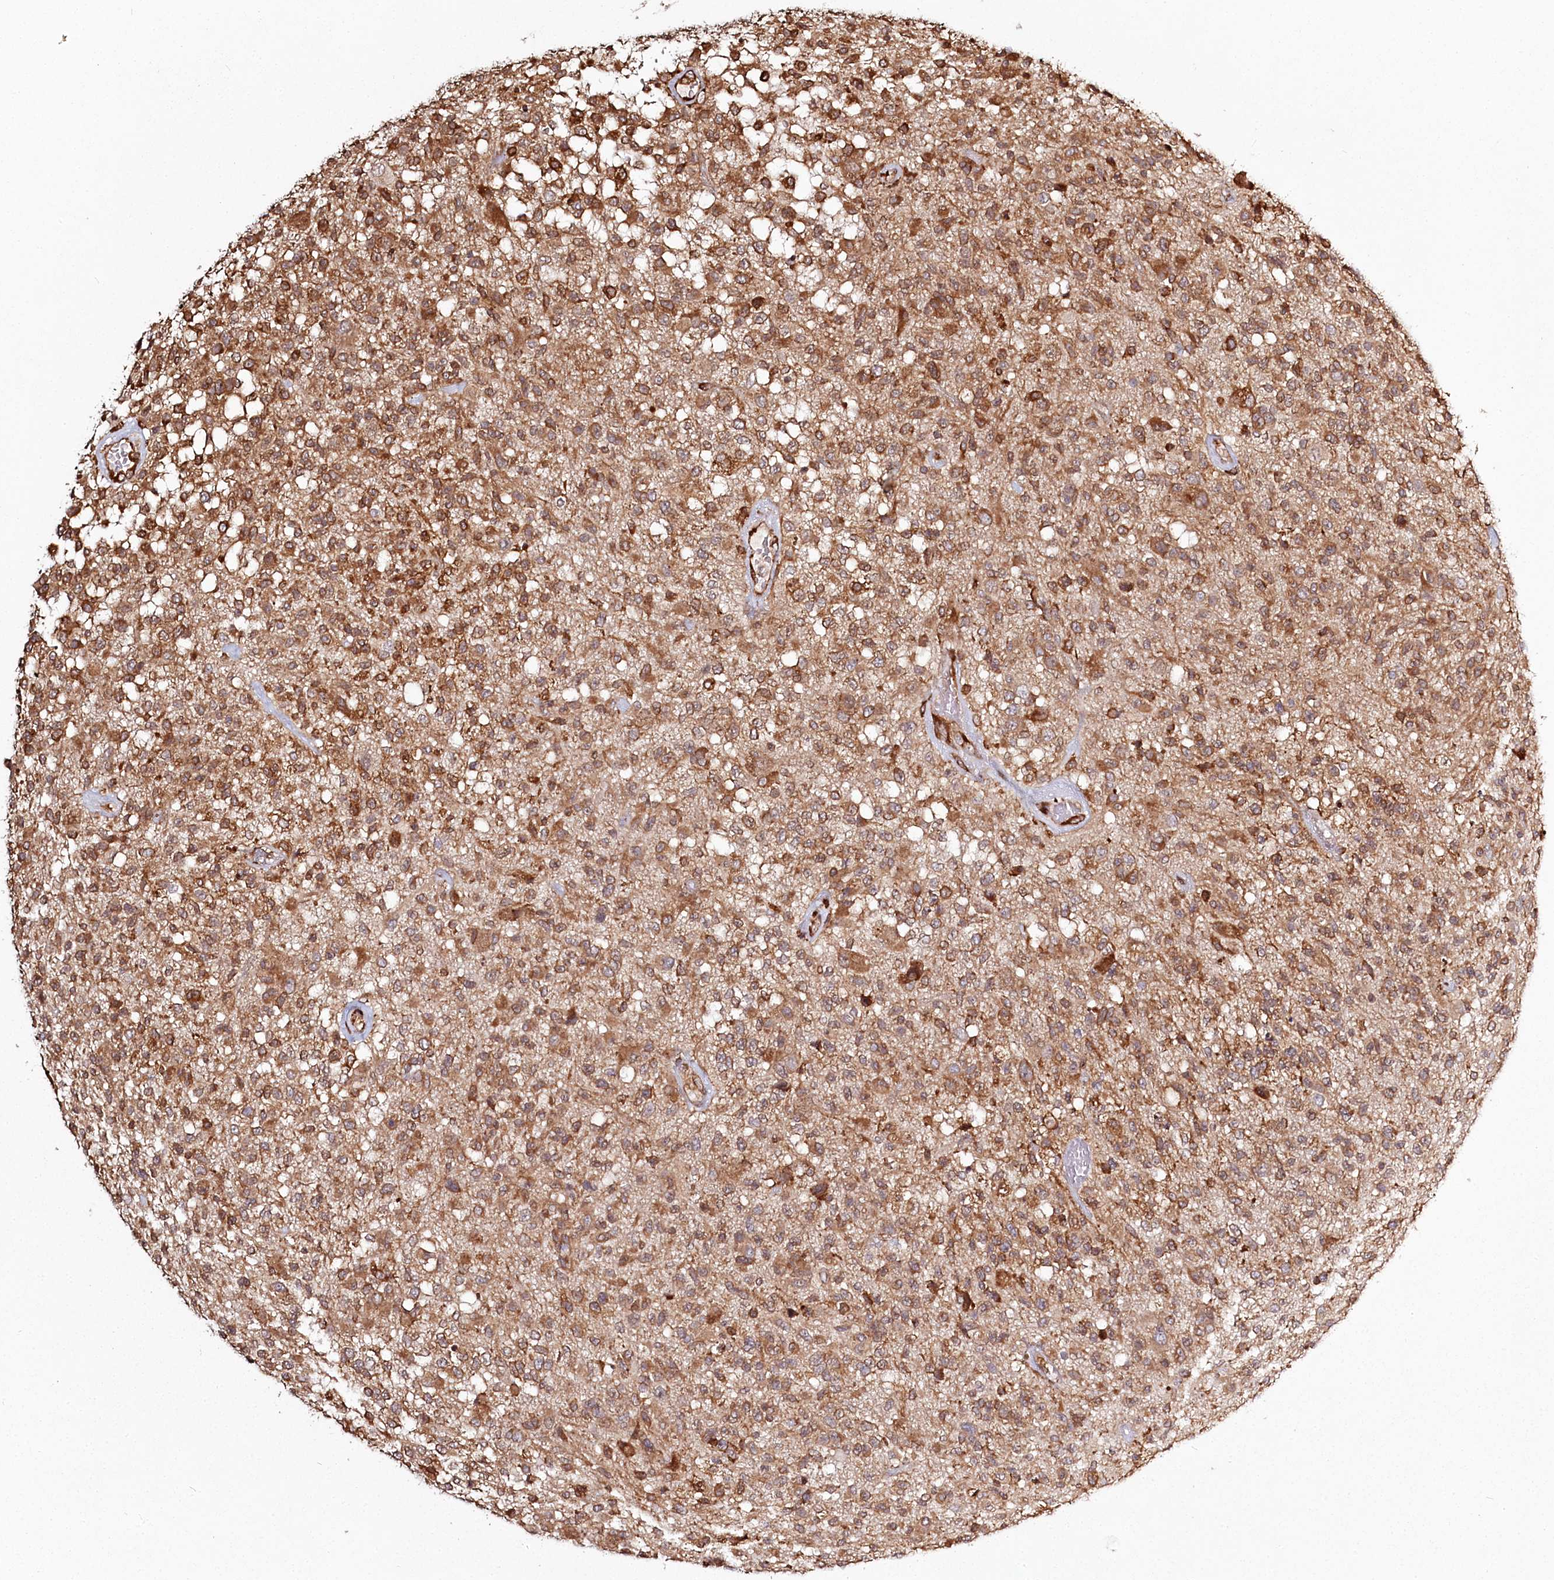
{"staining": {"intensity": "moderate", "quantity": ">75%", "location": "cytoplasmic/membranous"}, "tissue": "glioma", "cell_type": "Tumor cells", "image_type": "cancer", "snomed": [{"axis": "morphology", "description": "Glioma, malignant, High grade"}, {"axis": "morphology", "description": "Glioblastoma, NOS"}, {"axis": "topography", "description": "Brain"}], "caption": "Tumor cells display medium levels of moderate cytoplasmic/membranous positivity in approximately >75% of cells in human glioma. (Brightfield microscopy of DAB IHC at high magnification).", "gene": "FAM13A", "patient": {"sex": "male", "age": 60}}